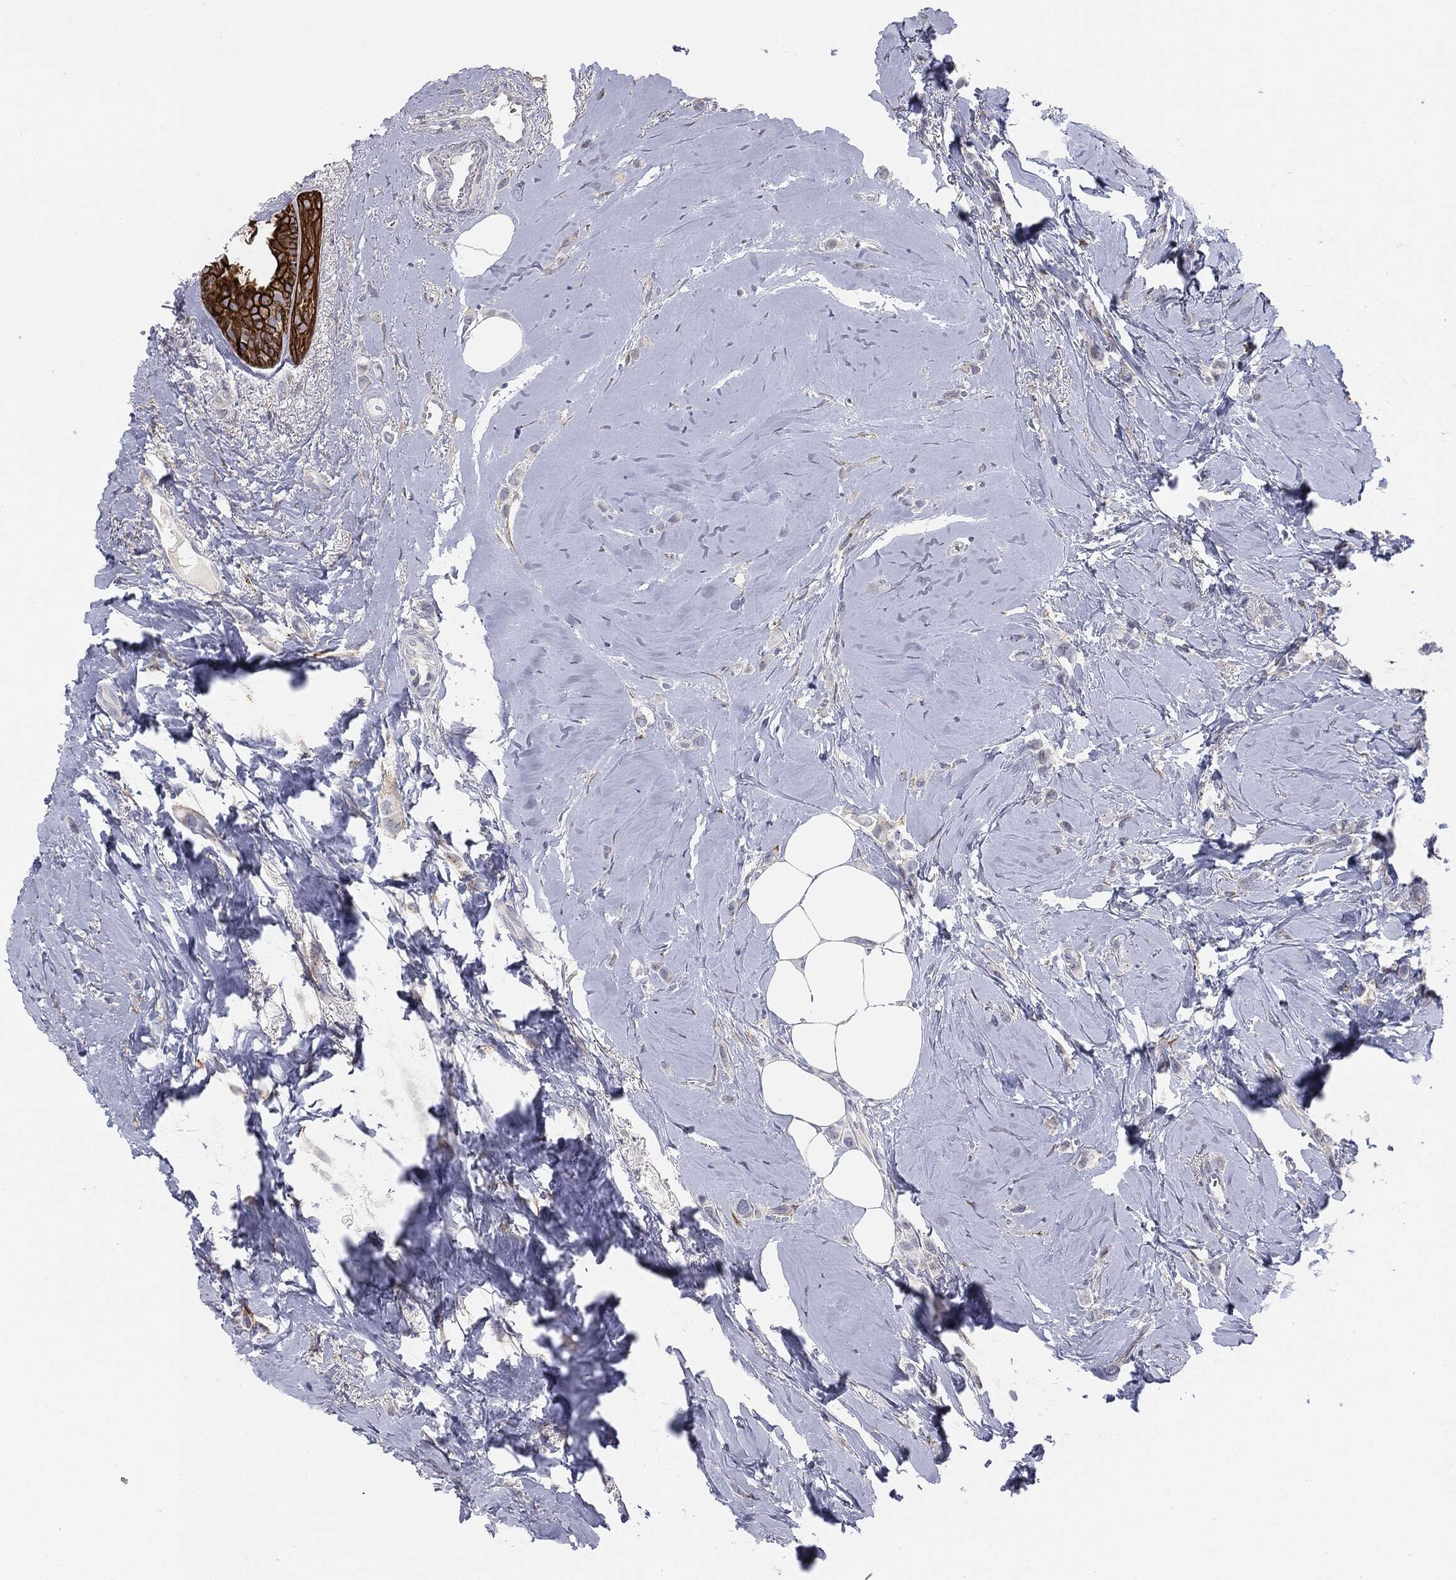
{"staining": {"intensity": "negative", "quantity": "none", "location": "none"}, "tissue": "breast cancer", "cell_type": "Tumor cells", "image_type": "cancer", "snomed": [{"axis": "morphology", "description": "Lobular carcinoma"}, {"axis": "topography", "description": "Breast"}], "caption": "The image displays no significant staining in tumor cells of breast cancer (lobular carcinoma).", "gene": "KRT5", "patient": {"sex": "female", "age": 66}}